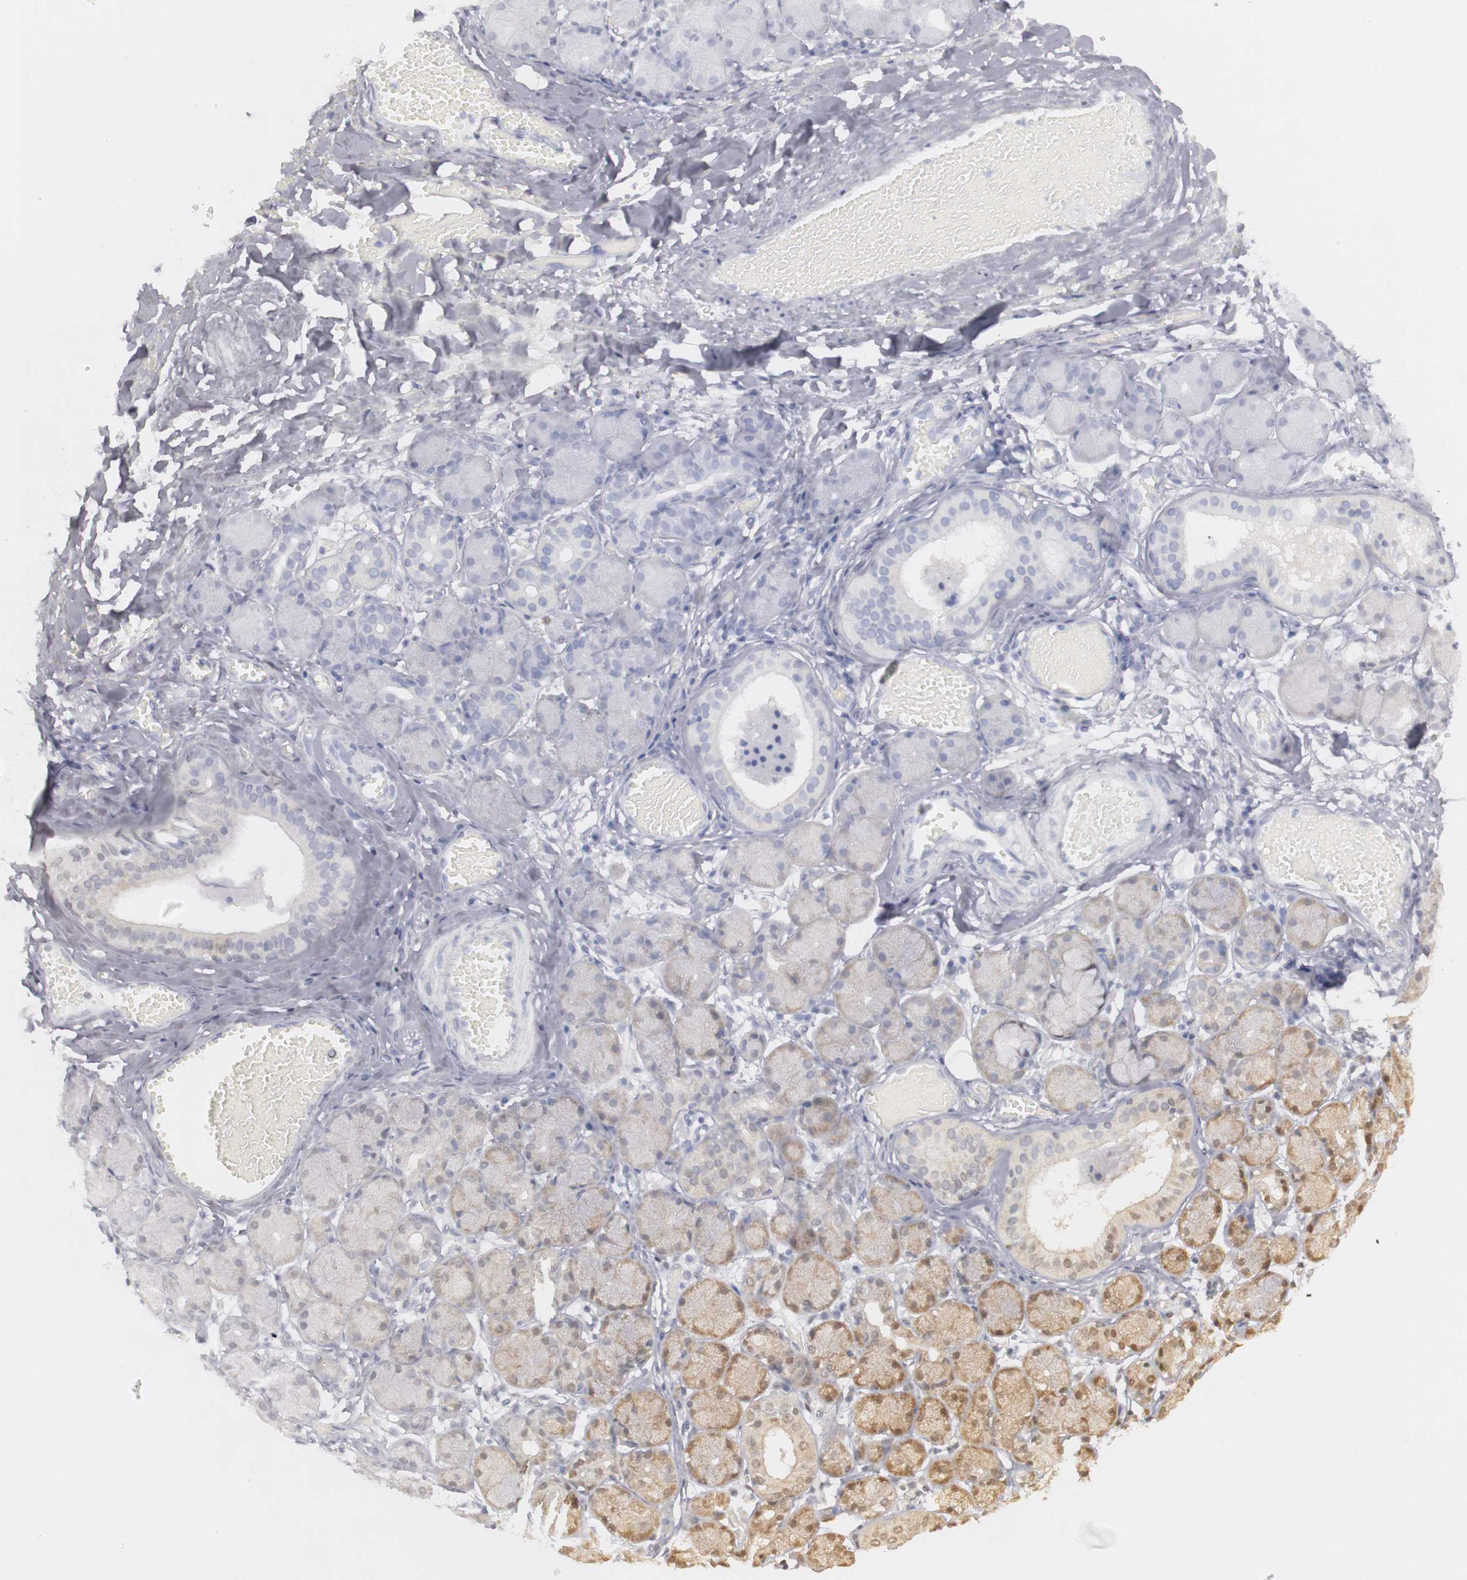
{"staining": {"intensity": "moderate", "quantity": "25%-75%", "location": "cytoplasmic/membranous,nuclear"}, "tissue": "salivary gland", "cell_type": "Glandular cells", "image_type": "normal", "snomed": [{"axis": "morphology", "description": "Normal tissue, NOS"}, {"axis": "topography", "description": "Salivary gland"}], "caption": "Unremarkable salivary gland reveals moderate cytoplasmic/membranous,nuclear staining in approximately 25%-75% of glandular cells The protein of interest is stained brown, and the nuclei are stained in blue (DAB IHC with brightfield microscopy, high magnification)..", "gene": "PLEKHA1", "patient": {"sex": "female", "age": 24}}